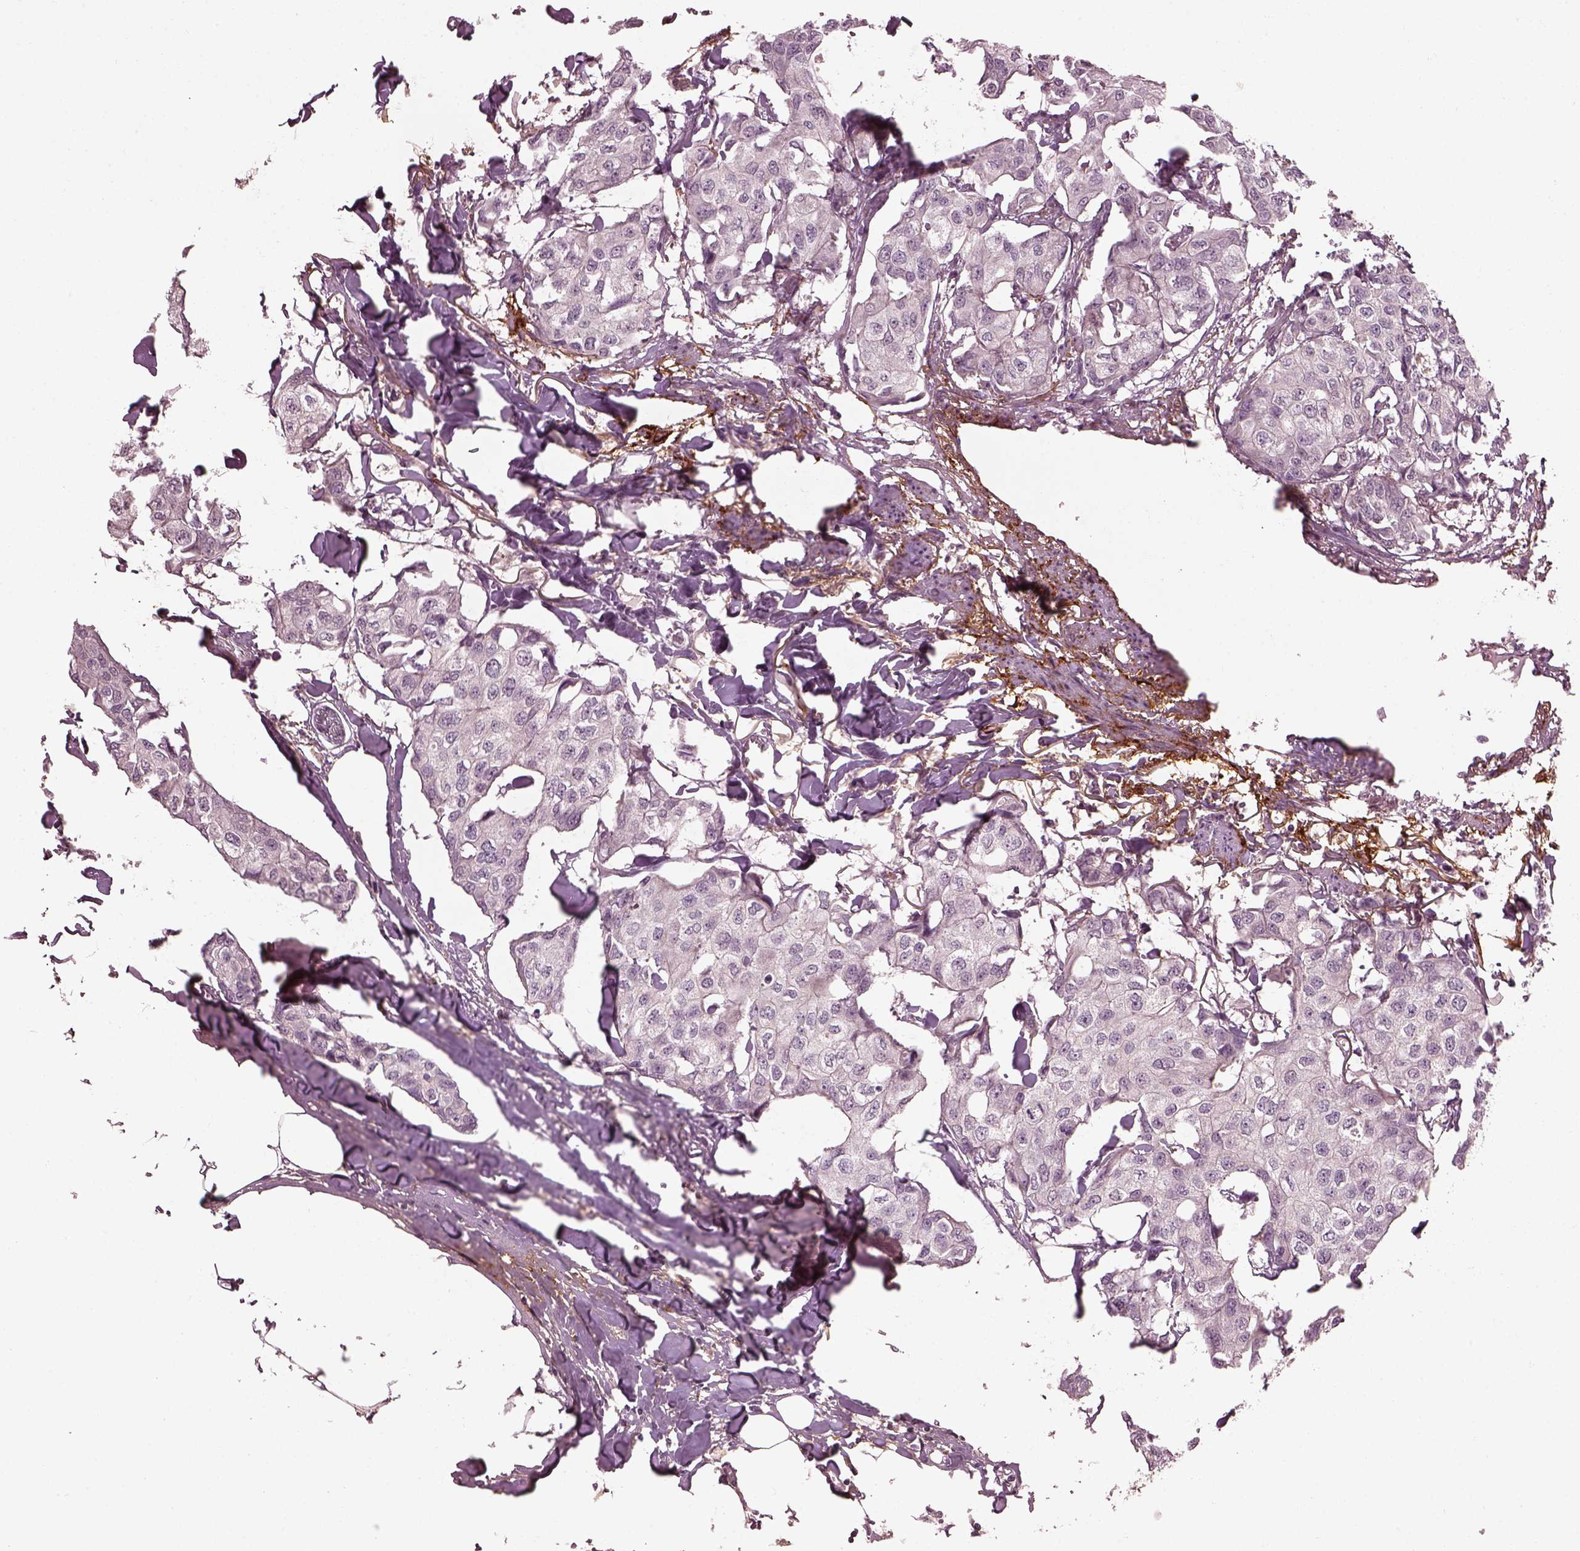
{"staining": {"intensity": "negative", "quantity": "none", "location": "none"}, "tissue": "breast cancer", "cell_type": "Tumor cells", "image_type": "cancer", "snomed": [{"axis": "morphology", "description": "Duct carcinoma"}, {"axis": "topography", "description": "Breast"}], "caption": "Human infiltrating ductal carcinoma (breast) stained for a protein using IHC shows no expression in tumor cells.", "gene": "EFEMP1", "patient": {"sex": "female", "age": 80}}